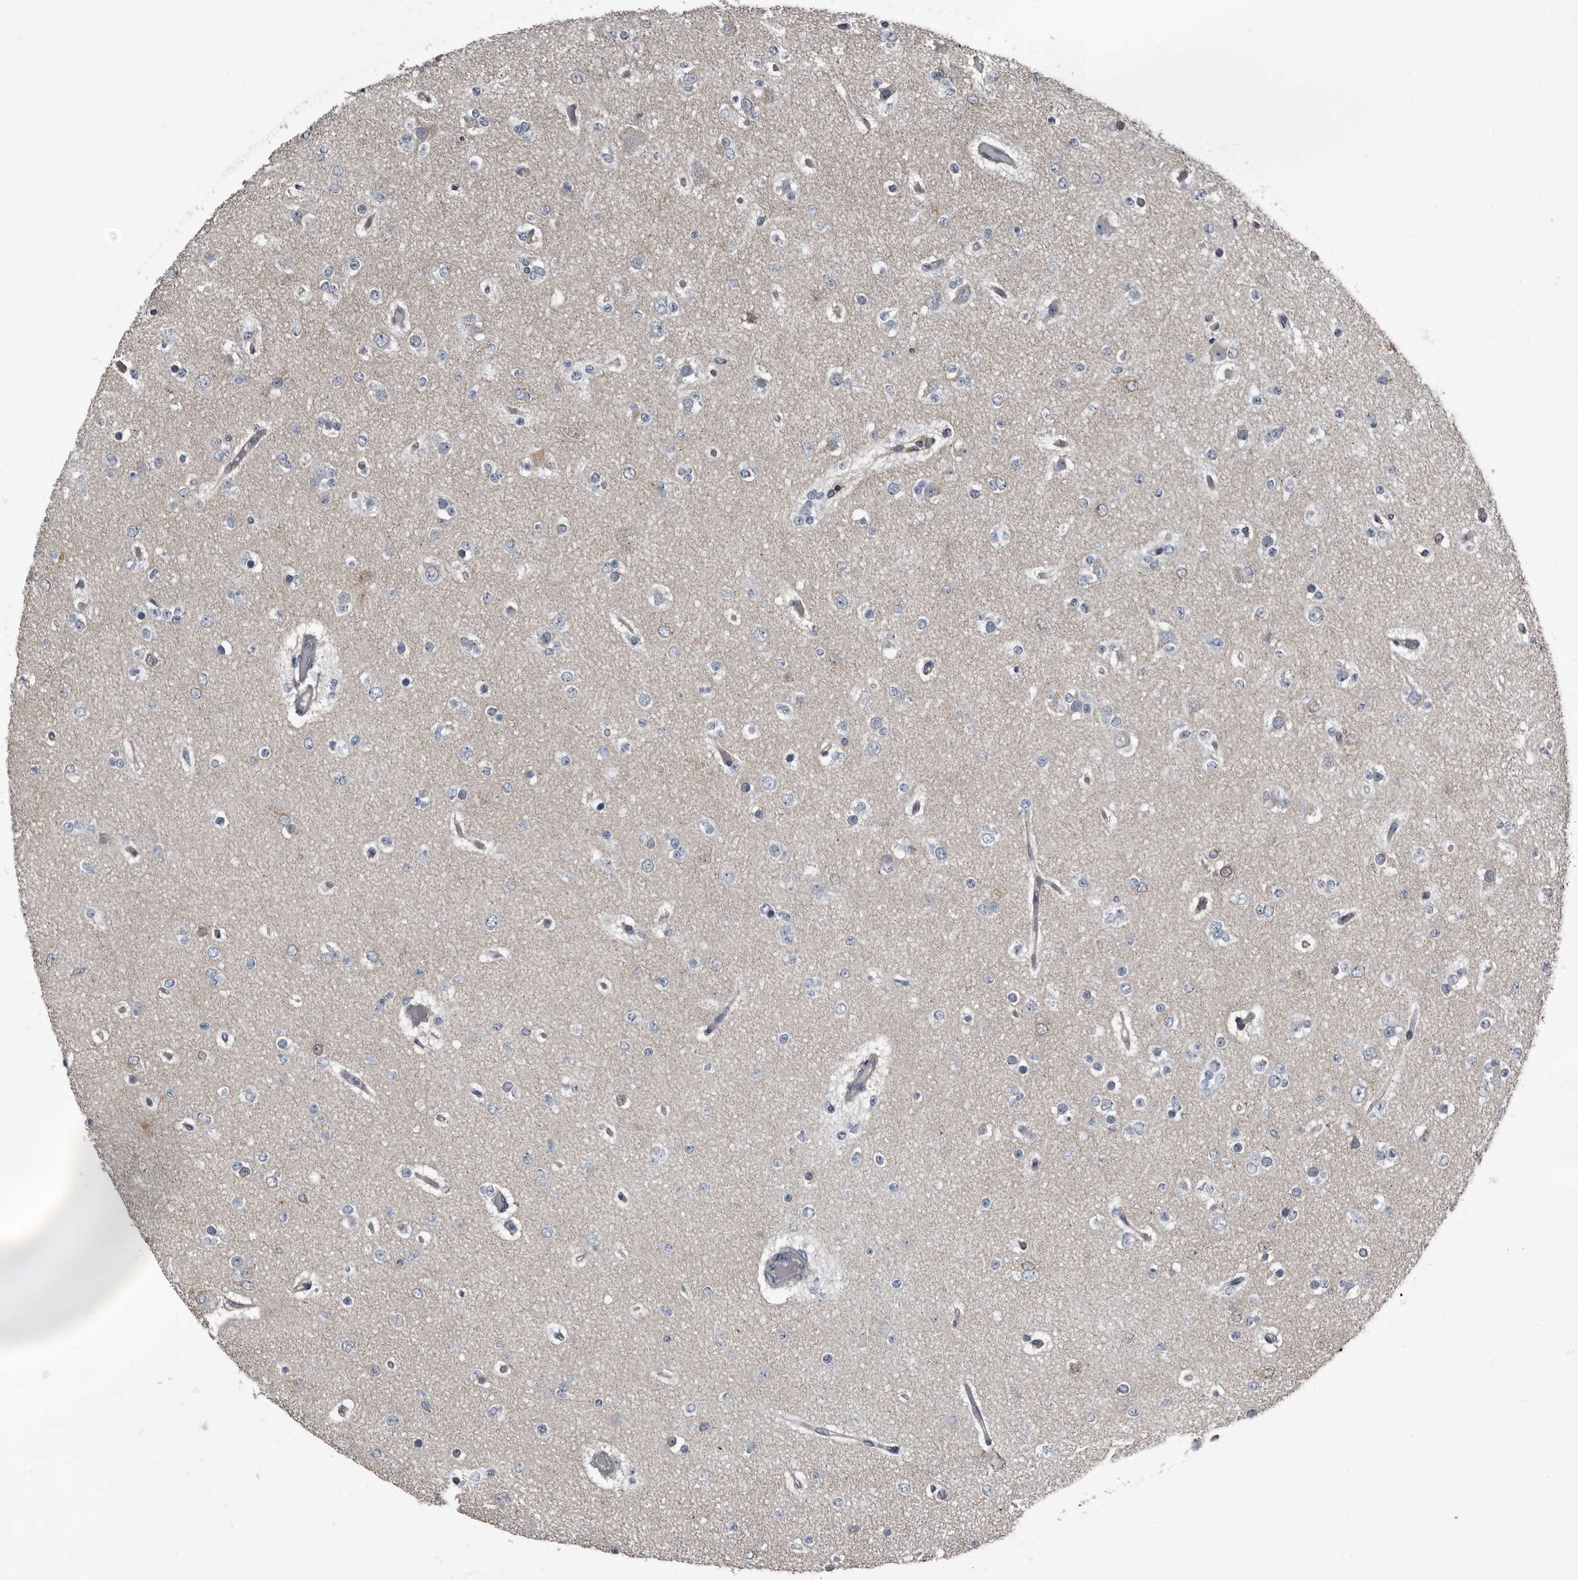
{"staining": {"intensity": "negative", "quantity": "none", "location": "none"}, "tissue": "glioma", "cell_type": "Tumor cells", "image_type": "cancer", "snomed": [{"axis": "morphology", "description": "Glioma, malignant, Low grade"}, {"axis": "topography", "description": "Brain"}], "caption": "This is an immunohistochemistry (IHC) image of human glioma. There is no expression in tumor cells.", "gene": "TPD52L1", "patient": {"sex": "female", "age": 22}}